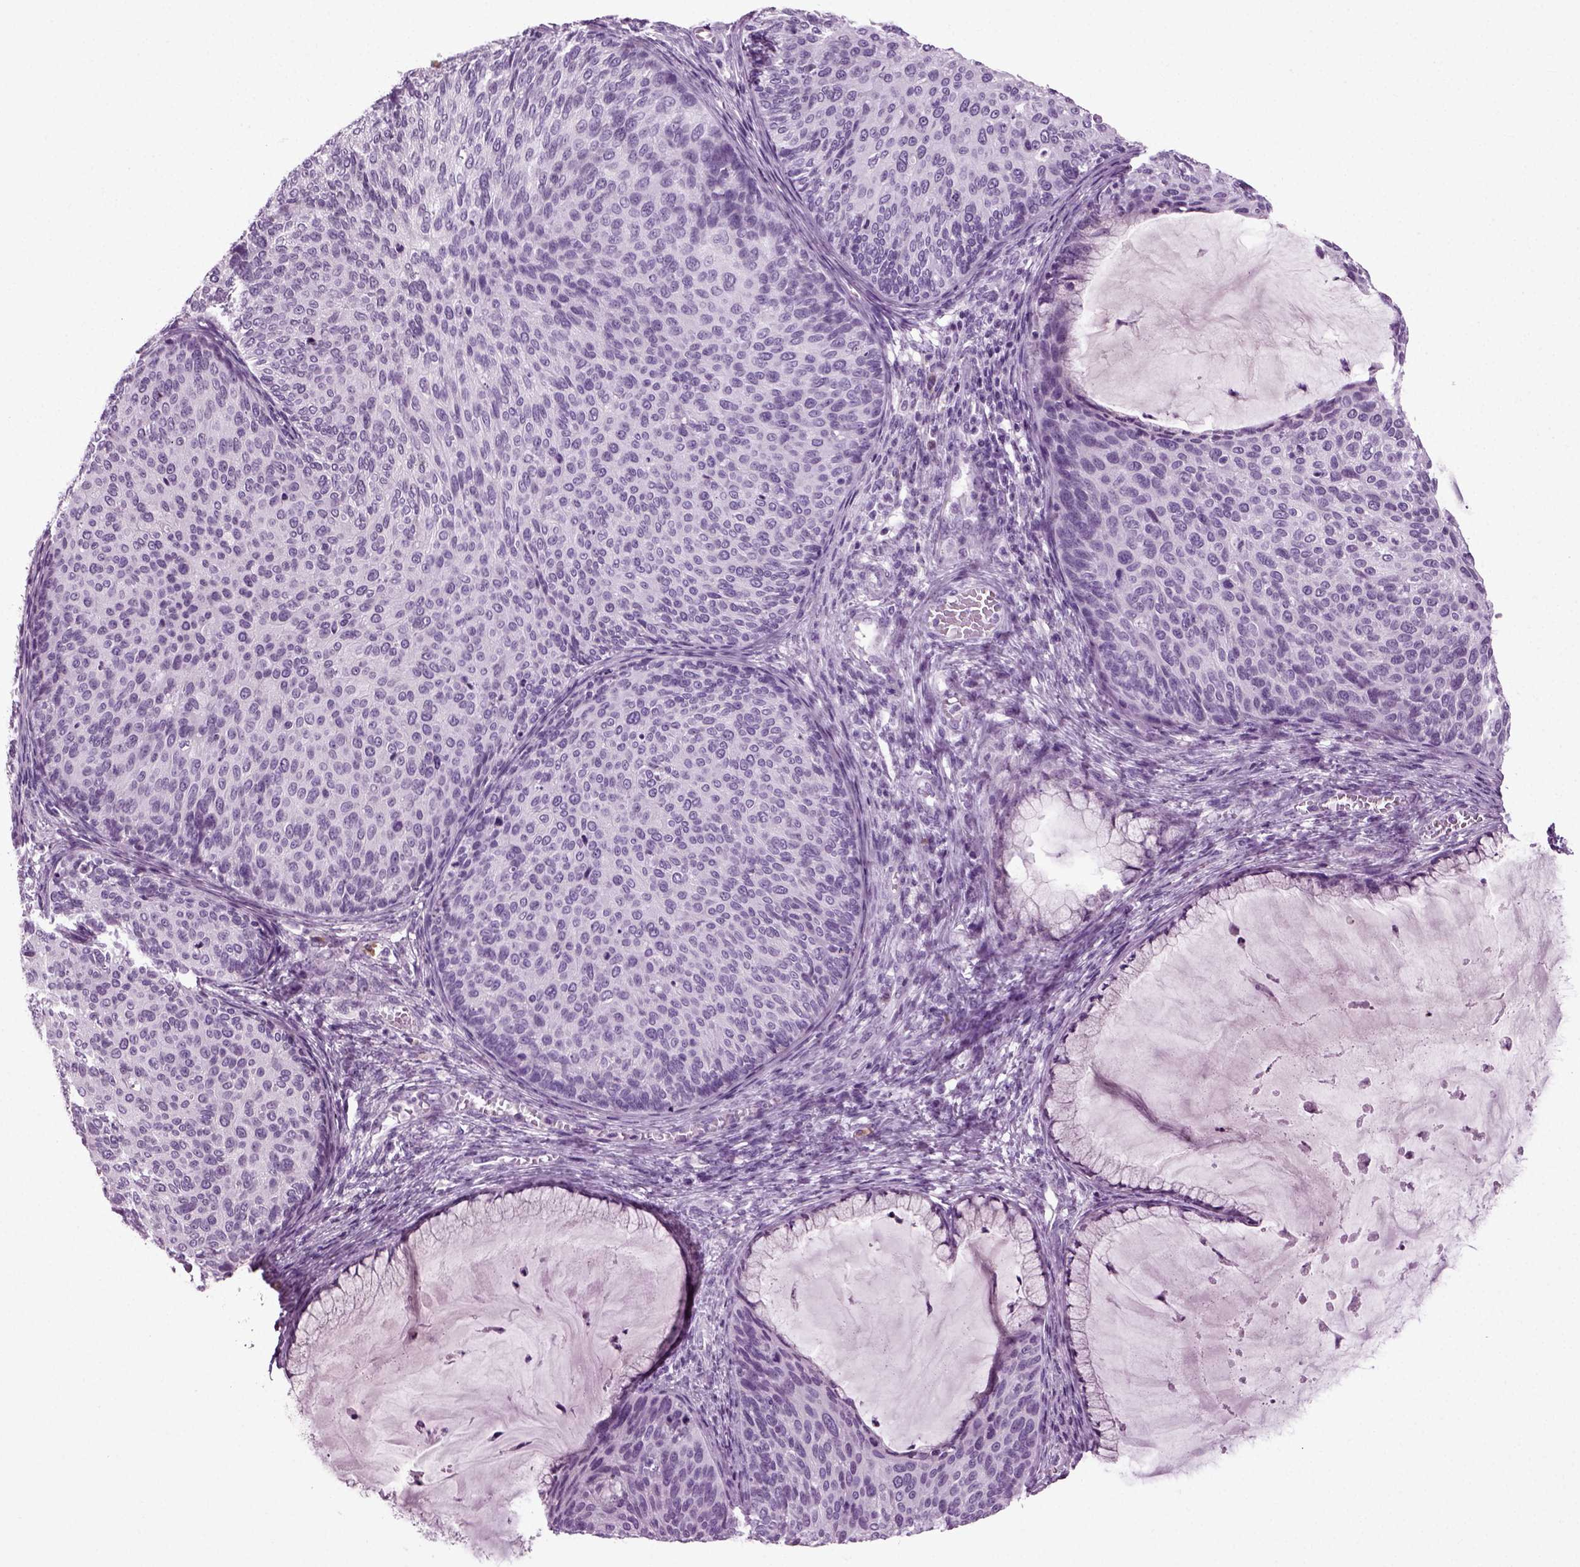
{"staining": {"intensity": "negative", "quantity": "none", "location": "none"}, "tissue": "cervical cancer", "cell_type": "Tumor cells", "image_type": "cancer", "snomed": [{"axis": "morphology", "description": "Squamous cell carcinoma, NOS"}, {"axis": "topography", "description": "Cervix"}], "caption": "High magnification brightfield microscopy of cervical cancer stained with DAB (brown) and counterstained with hematoxylin (blue): tumor cells show no significant positivity.", "gene": "PRLH", "patient": {"sex": "female", "age": 36}}